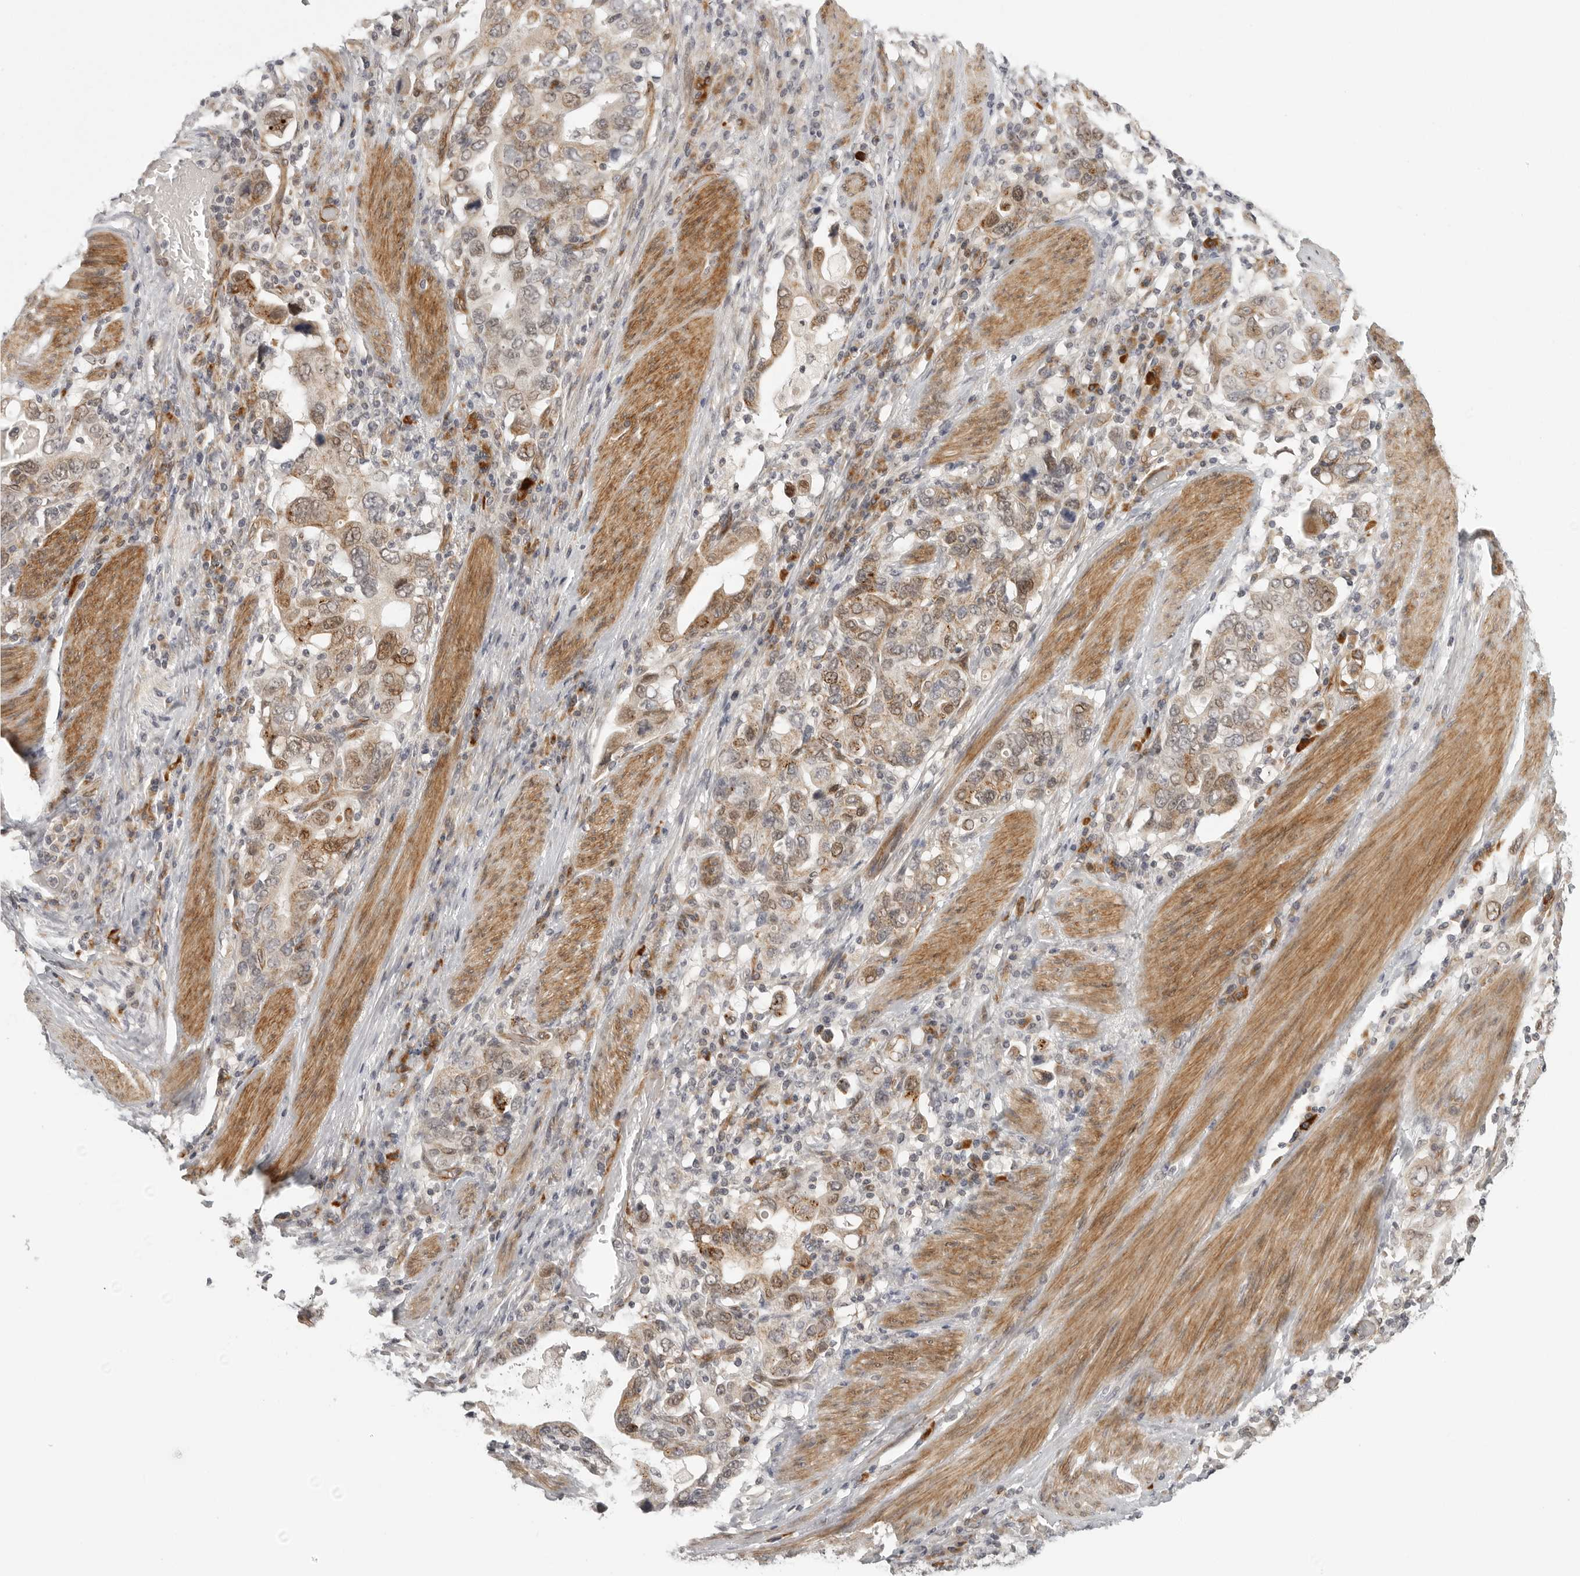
{"staining": {"intensity": "moderate", "quantity": ">75%", "location": "cytoplasmic/membranous"}, "tissue": "stomach cancer", "cell_type": "Tumor cells", "image_type": "cancer", "snomed": [{"axis": "morphology", "description": "Adenocarcinoma, NOS"}, {"axis": "topography", "description": "Stomach, upper"}], "caption": "This histopathology image demonstrates immunohistochemistry staining of human adenocarcinoma (stomach), with medium moderate cytoplasmic/membranous staining in approximately >75% of tumor cells.", "gene": "TUT4", "patient": {"sex": "male", "age": 62}}